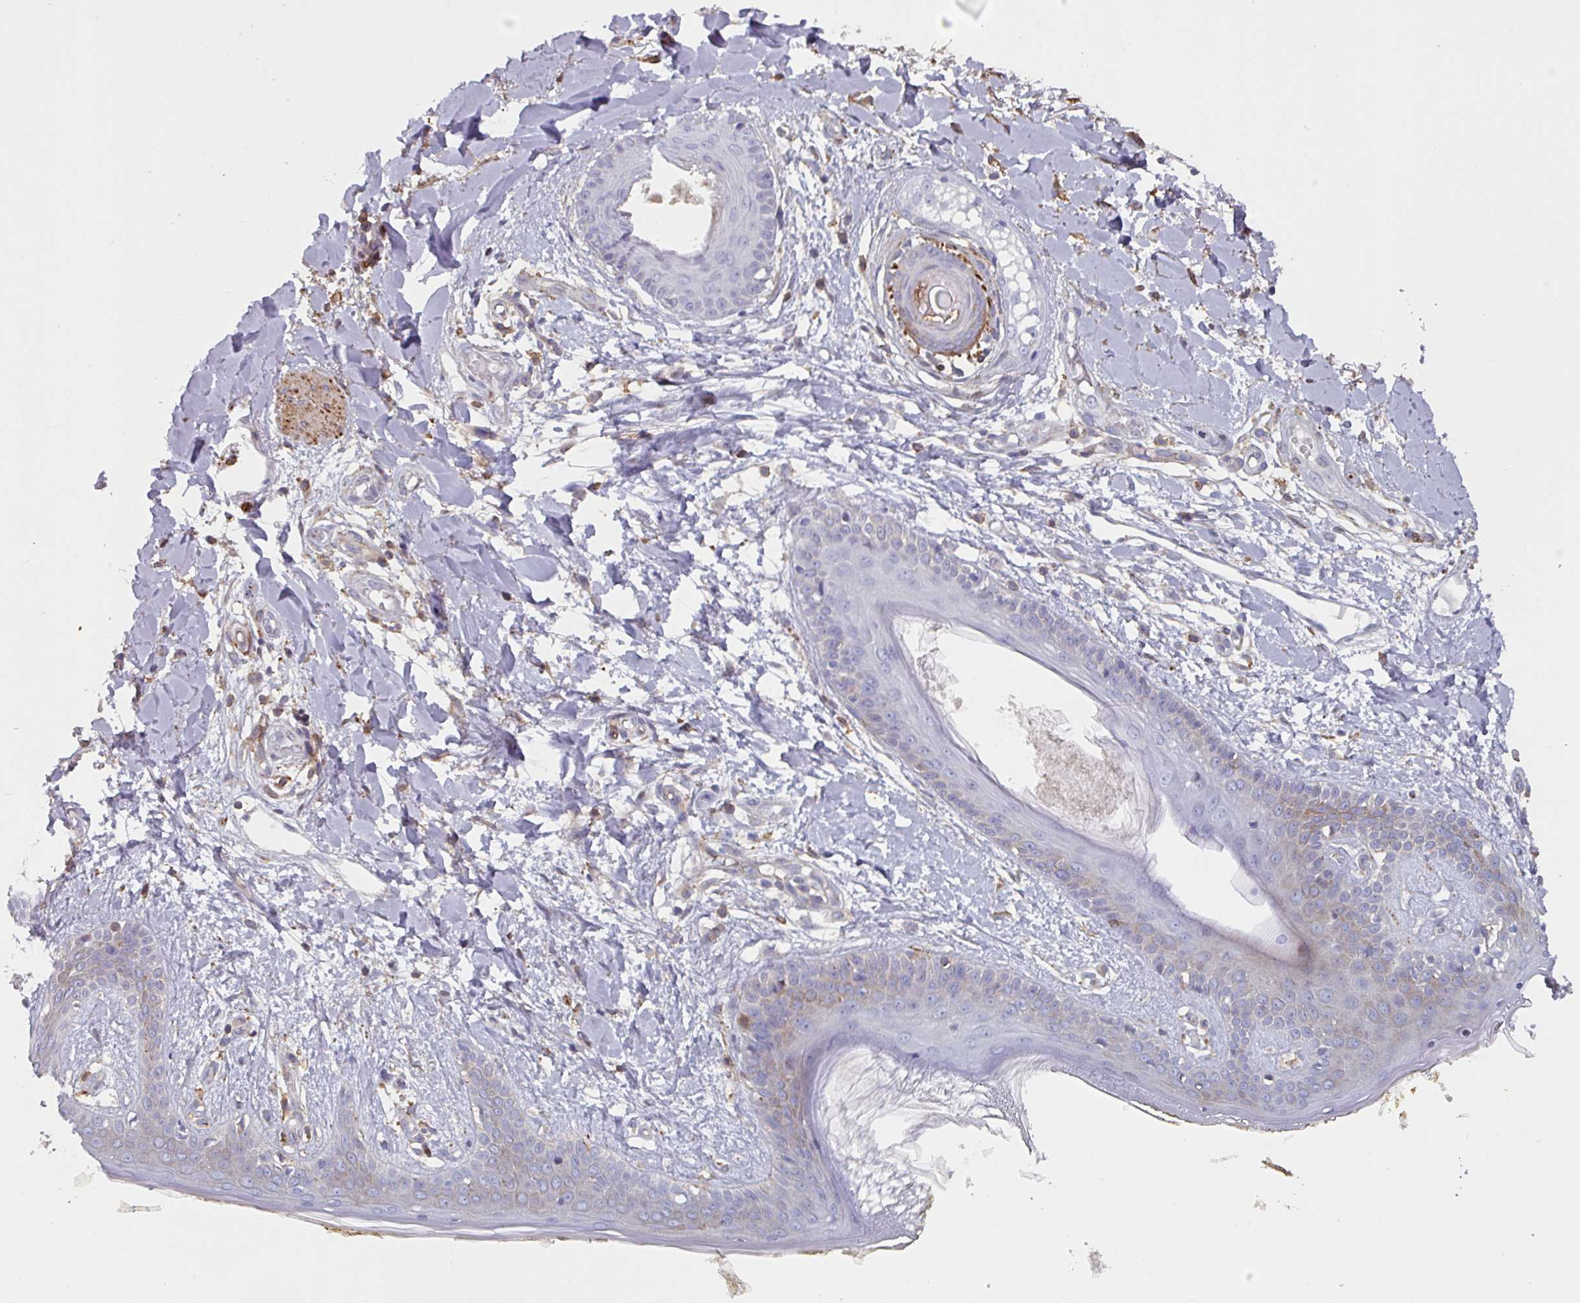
{"staining": {"intensity": "moderate", "quantity": "25%-75%", "location": "cytoplasmic/membranous"}, "tissue": "skin", "cell_type": "Fibroblasts", "image_type": "normal", "snomed": [{"axis": "morphology", "description": "Normal tissue, NOS"}, {"axis": "topography", "description": "Skin"}], "caption": "This photomicrograph demonstrates IHC staining of normal skin, with medium moderate cytoplasmic/membranous positivity in approximately 25%-75% of fibroblasts.", "gene": "BEND5", "patient": {"sex": "female", "age": 34}}